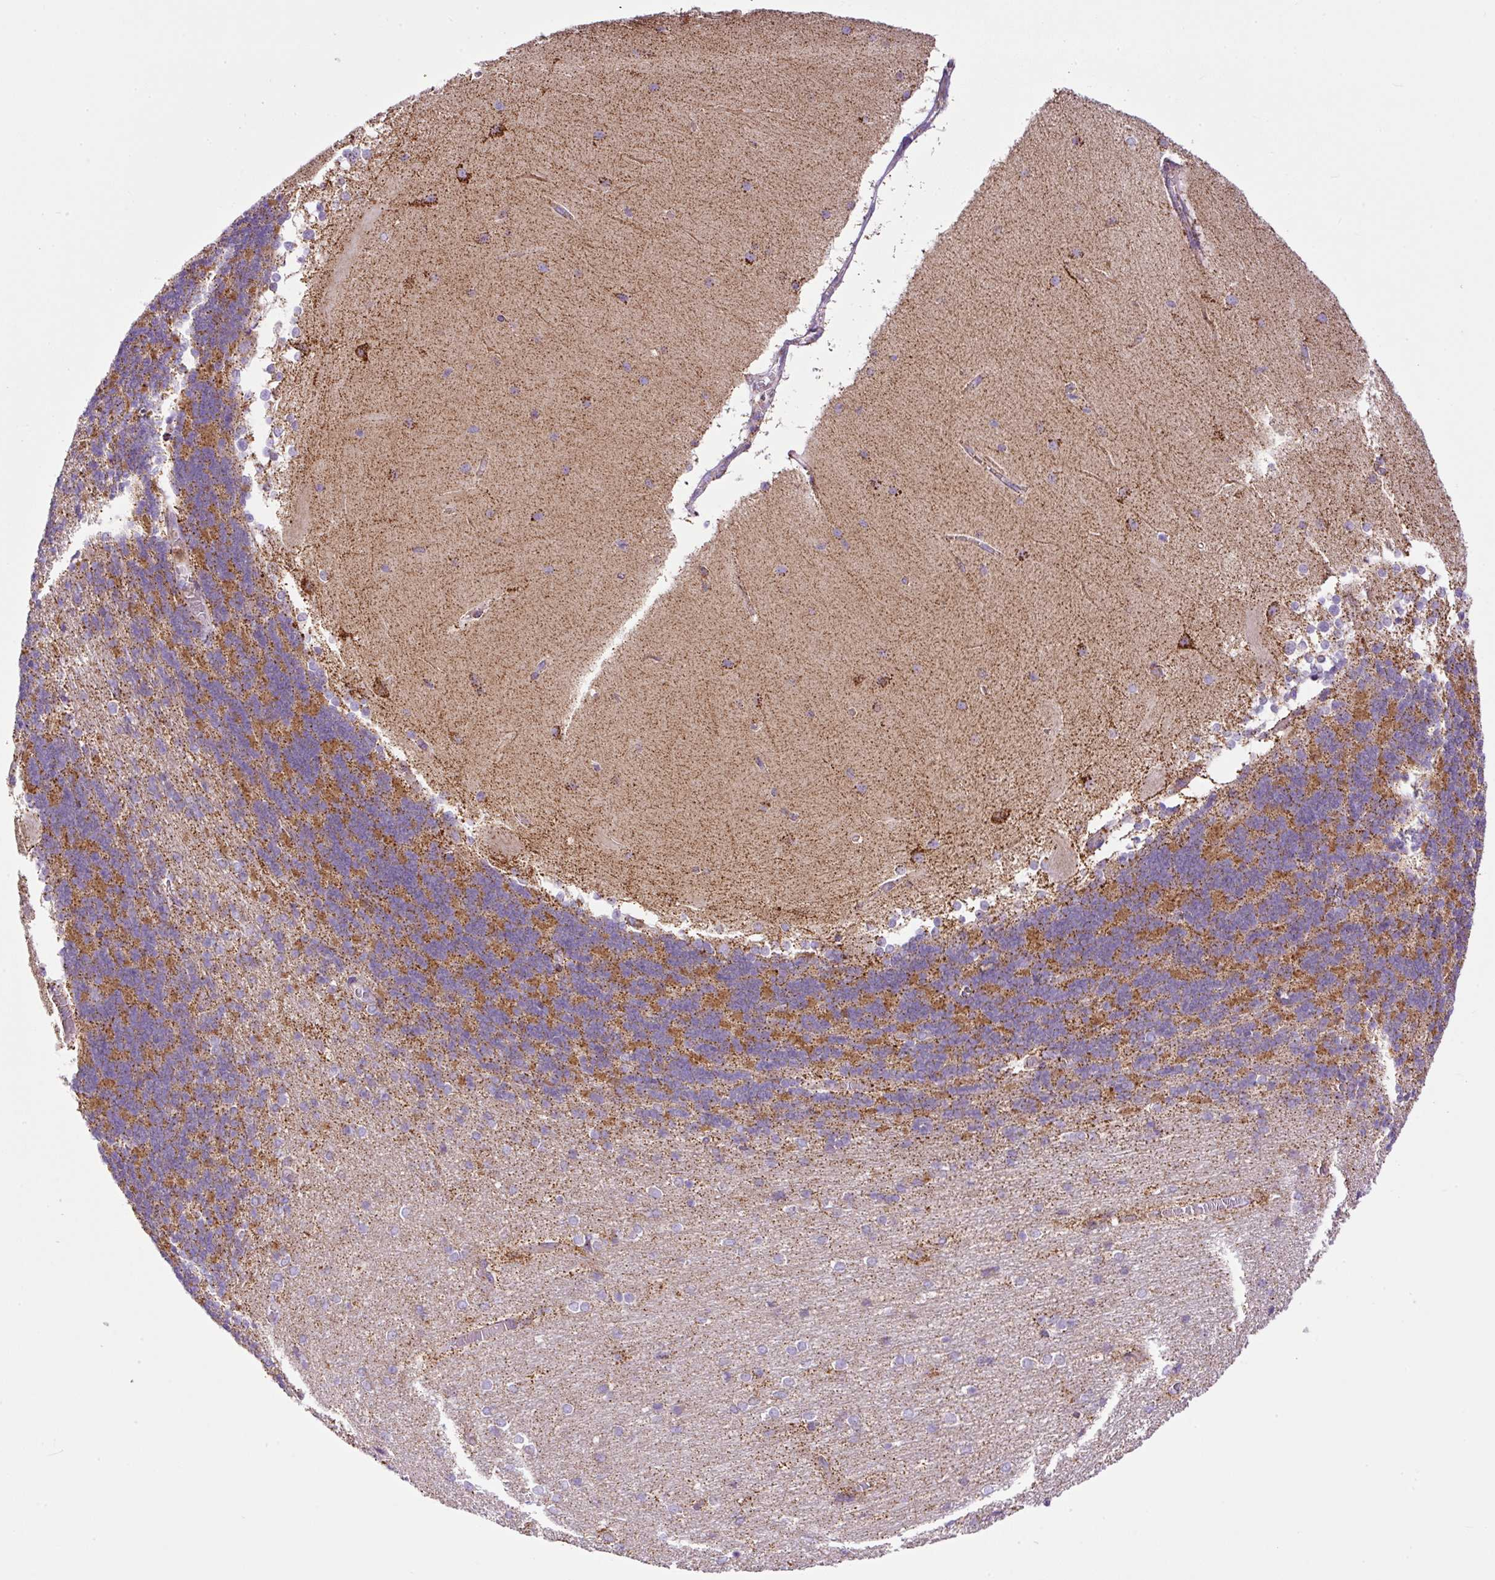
{"staining": {"intensity": "moderate", "quantity": "25%-75%", "location": "cytoplasmic/membranous"}, "tissue": "cerebellum", "cell_type": "Cells in granular layer", "image_type": "normal", "snomed": [{"axis": "morphology", "description": "Normal tissue, NOS"}, {"axis": "topography", "description": "Cerebellum"}], "caption": "Immunohistochemical staining of unremarkable cerebellum demonstrates 25%-75% levels of moderate cytoplasmic/membranous protein positivity in approximately 25%-75% of cells in granular layer.", "gene": "NF1", "patient": {"sex": "female", "age": 54}}